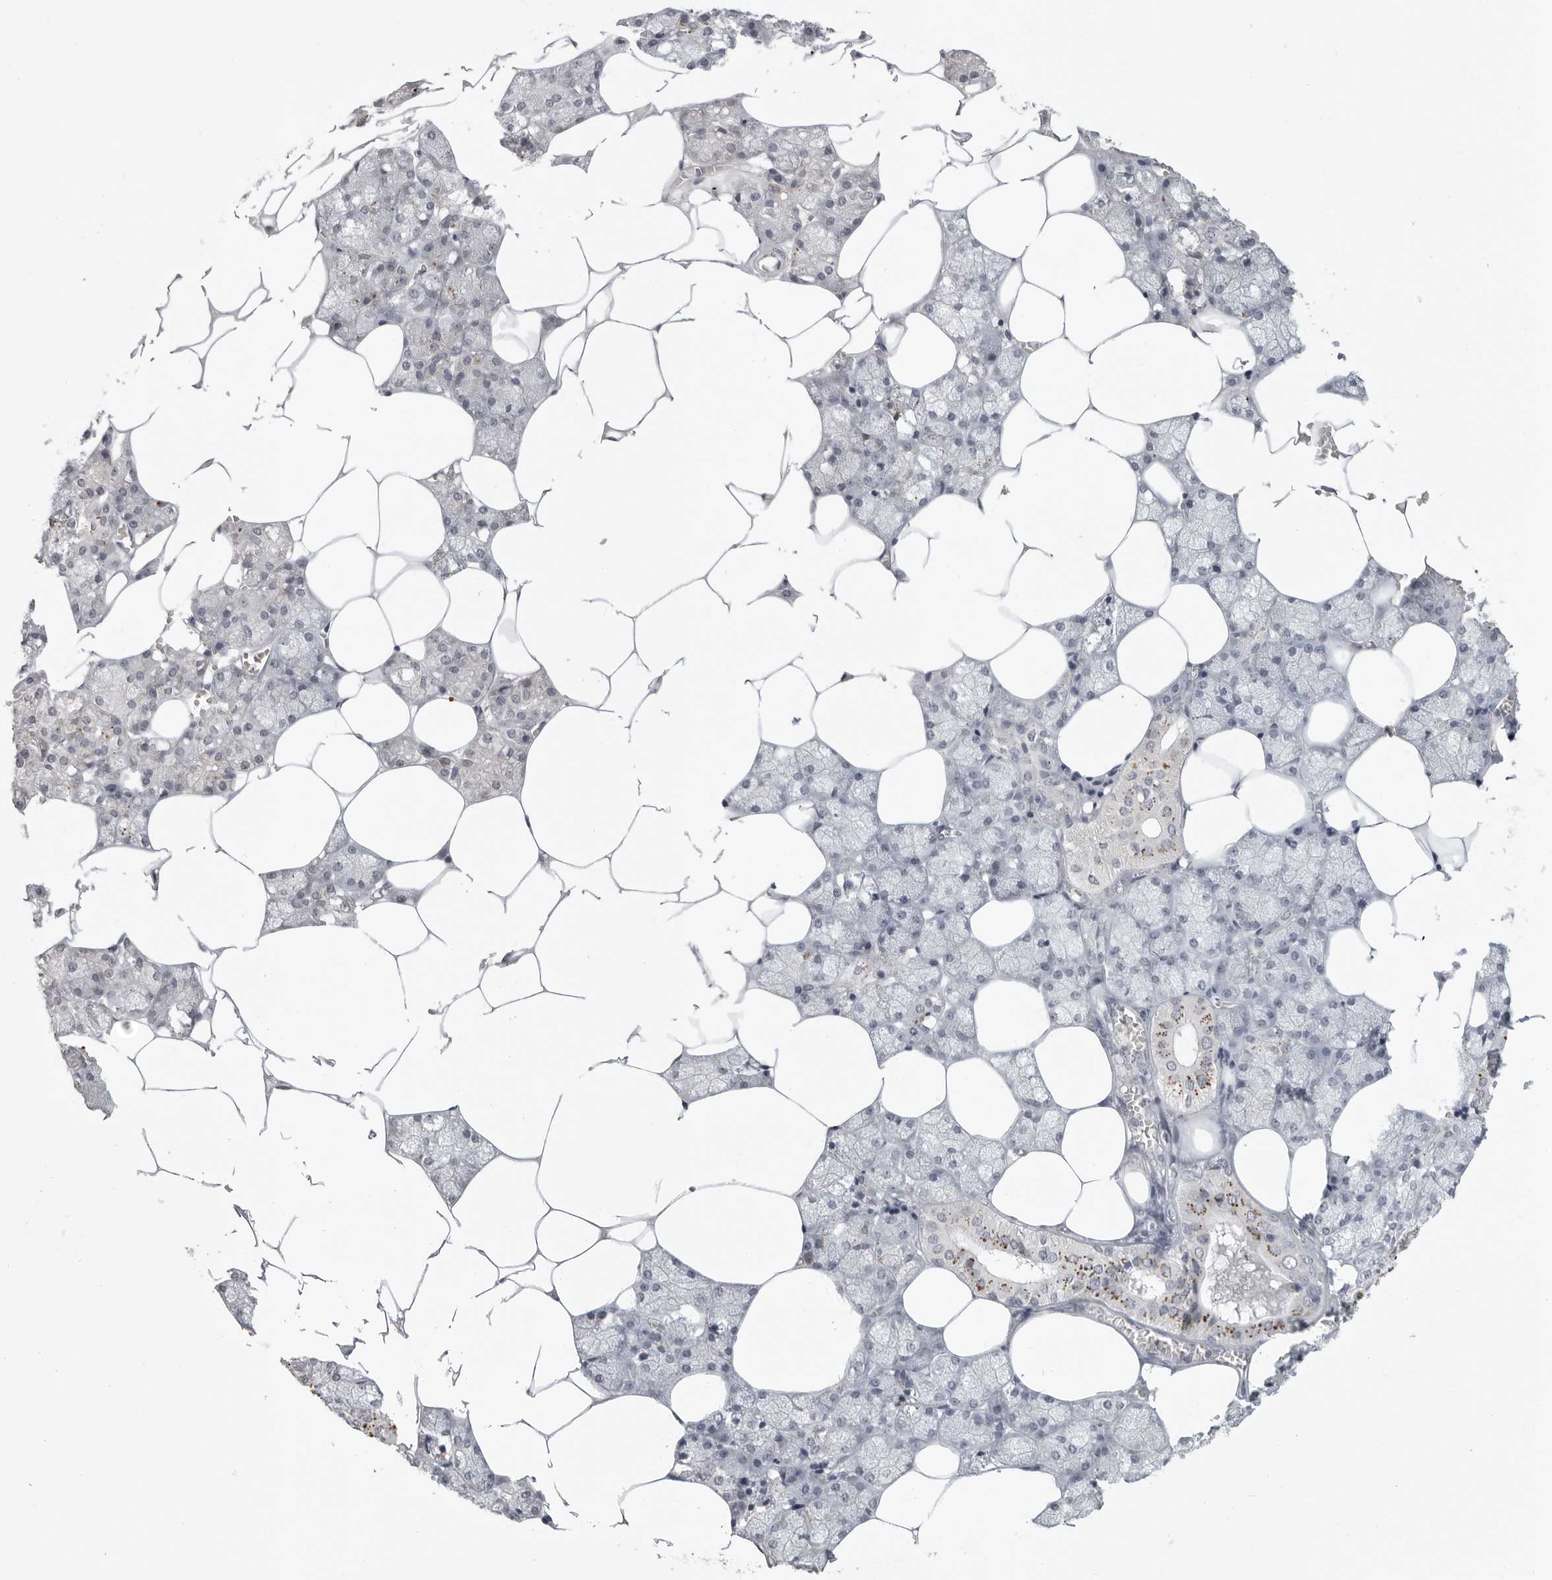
{"staining": {"intensity": "negative", "quantity": "none", "location": "none"}, "tissue": "salivary gland", "cell_type": "Glandular cells", "image_type": "normal", "snomed": [{"axis": "morphology", "description": "Normal tissue, NOS"}, {"axis": "topography", "description": "Salivary gland"}], "caption": "Glandular cells are negative for protein expression in unremarkable human salivary gland. (DAB (3,3'-diaminobenzidine) immunohistochemistry visualized using brightfield microscopy, high magnification).", "gene": "PRSS1", "patient": {"sex": "male", "age": 62}}